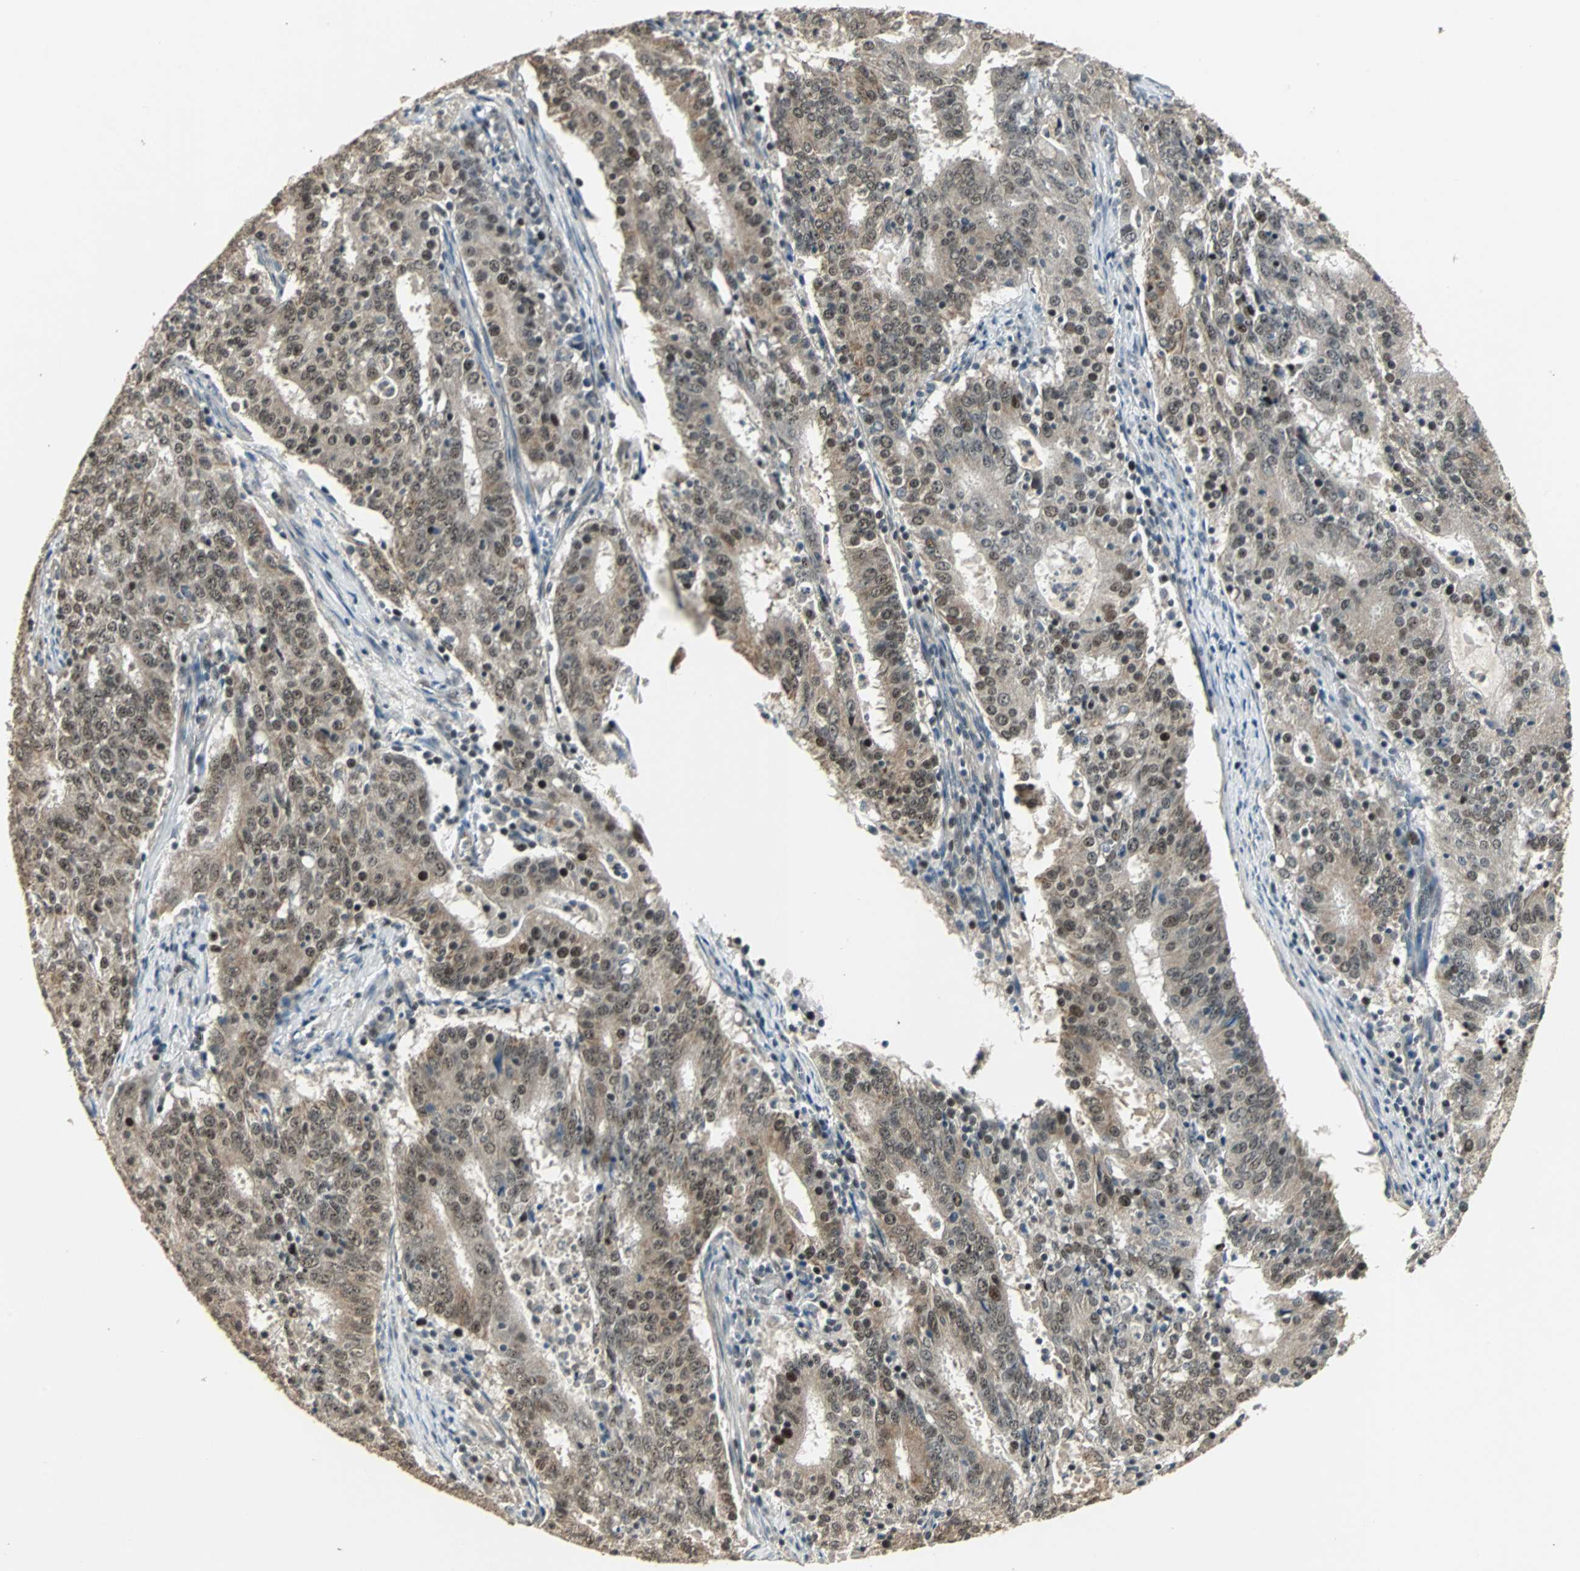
{"staining": {"intensity": "strong", "quantity": ">75%", "location": "nuclear"}, "tissue": "cervical cancer", "cell_type": "Tumor cells", "image_type": "cancer", "snomed": [{"axis": "morphology", "description": "Adenocarcinoma, NOS"}, {"axis": "topography", "description": "Cervix"}], "caption": "Immunohistochemistry (IHC) (DAB) staining of human cervical cancer (adenocarcinoma) reveals strong nuclear protein positivity in approximately >75% of tumor cells.", "gene": "MED4", "patient": {"sex": "female", "age": 44}}